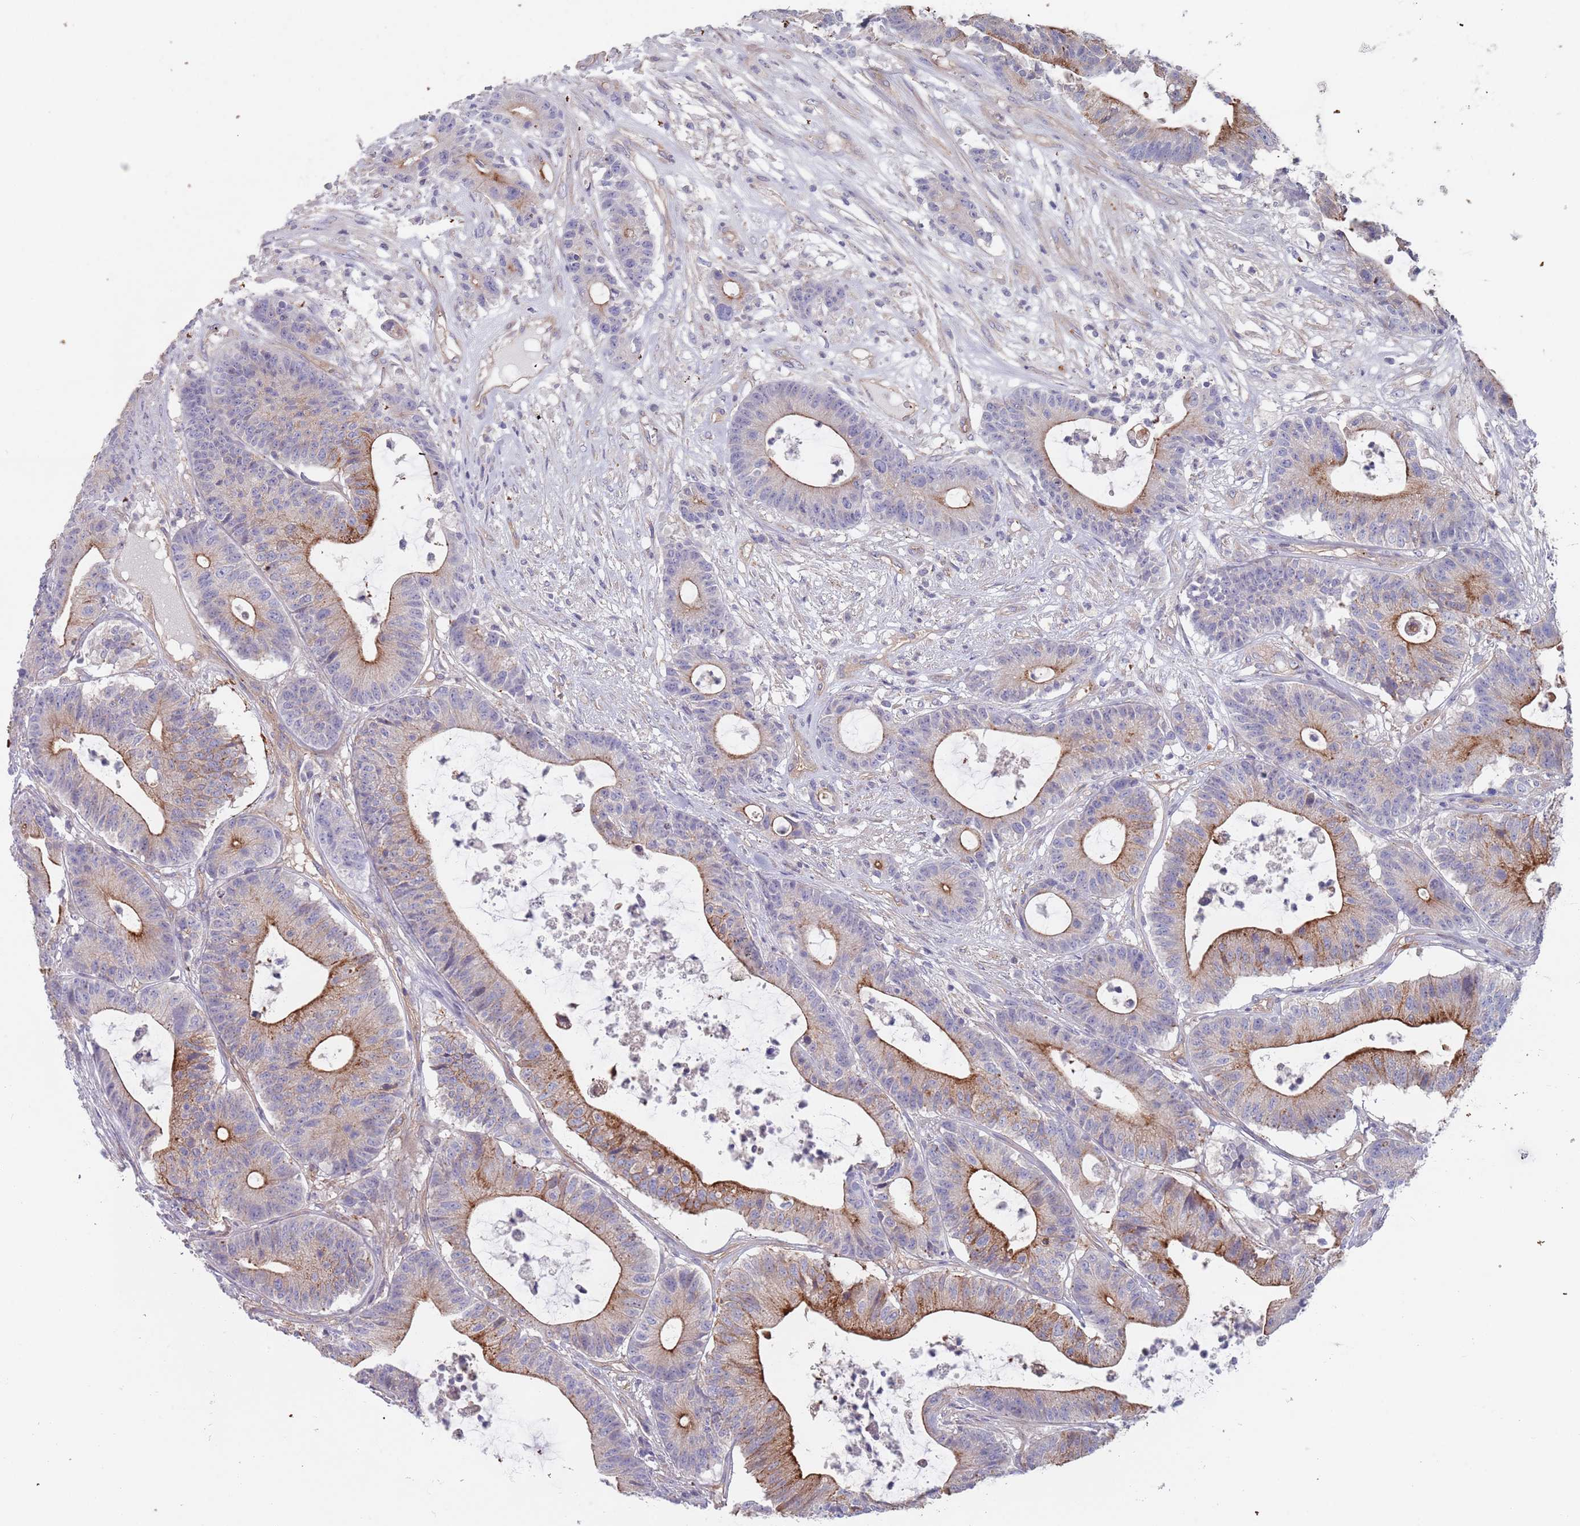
{"staining": {"intensity": "moderate", "quantity": "25%-75%", "location": "cytoplasmic/membranous"}, "tissue": "colorectal cancer", "cell_type": "Tumor cells", "image_type": "cancer", "snomed": [{"axis": "morphology", "description": "Adenocarcinoma, NOS"}, {"axis": "topography", "description": "Colon"}], "caption": "Moderate cytoplasmic/membranous protein positivity is identified in approximately 25%-75% of tumor cells in colorectal cancer (adenocarcinoma). (DAB IHC with brightfield microscopy, high magnification).", "gene": "APPL2", "patient": {"sex": "female", "age": 84}}